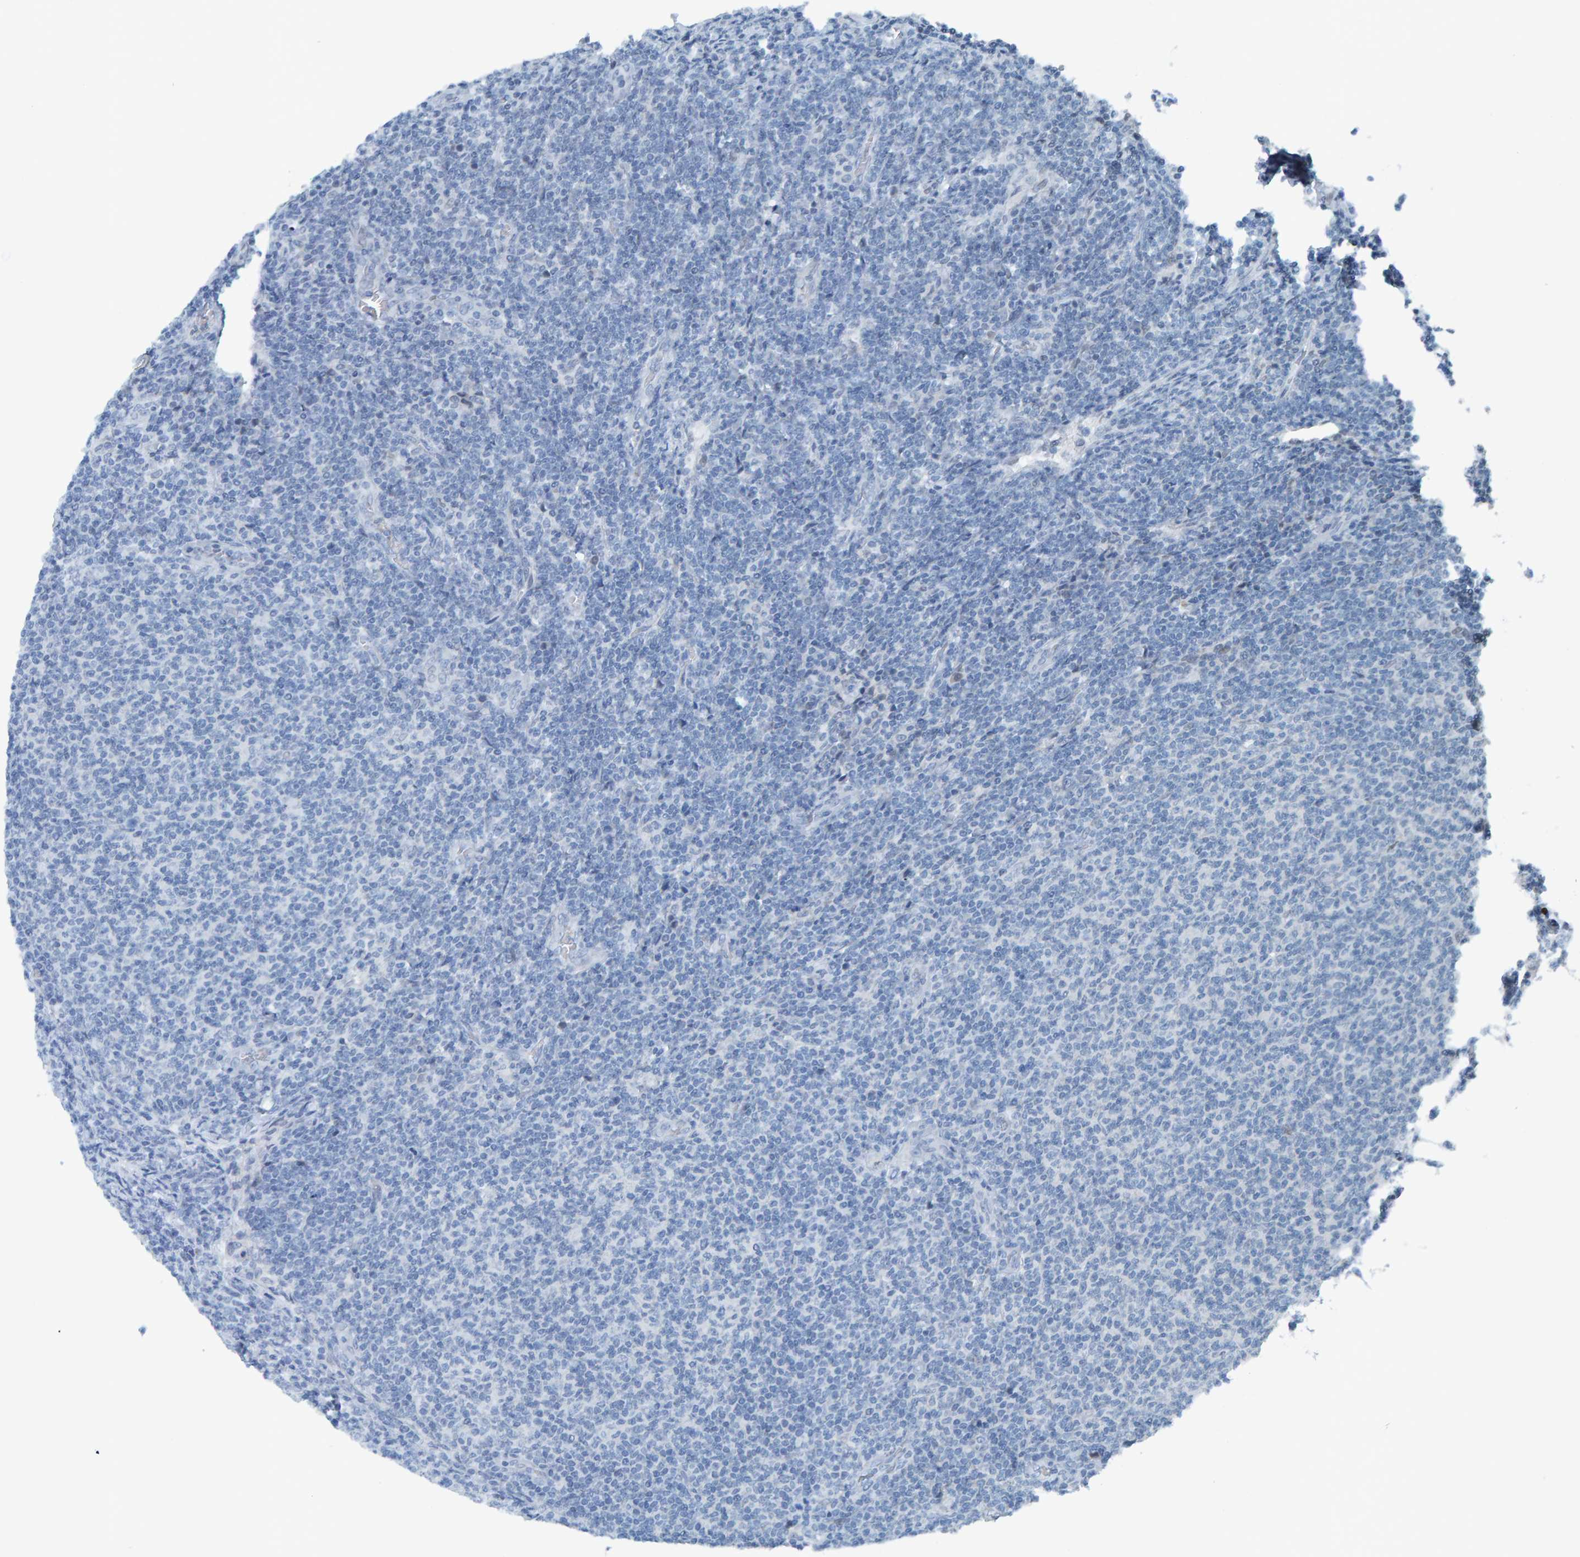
{"staining": {"intensity": "negative", "quantity": "none", "location": "none"}, "tissue": "lymphoma", "cell_type": "Tumor cells", "image_type": "cancer", "snomed": [{"axis": "morphology", "description": "Malignant lymphoma, non-Hodgkin's type, Low grade"}, {"axis": "topography", "description": "Lymph node"}], "caption": "Immunohistochemical staining of malignant lymphoma, non-Hodgkin's type (low-grade) demonstrates no significant staining in tumor cells.", "gene": "CNP", "patient": {"sex": "male", "age": 66}}